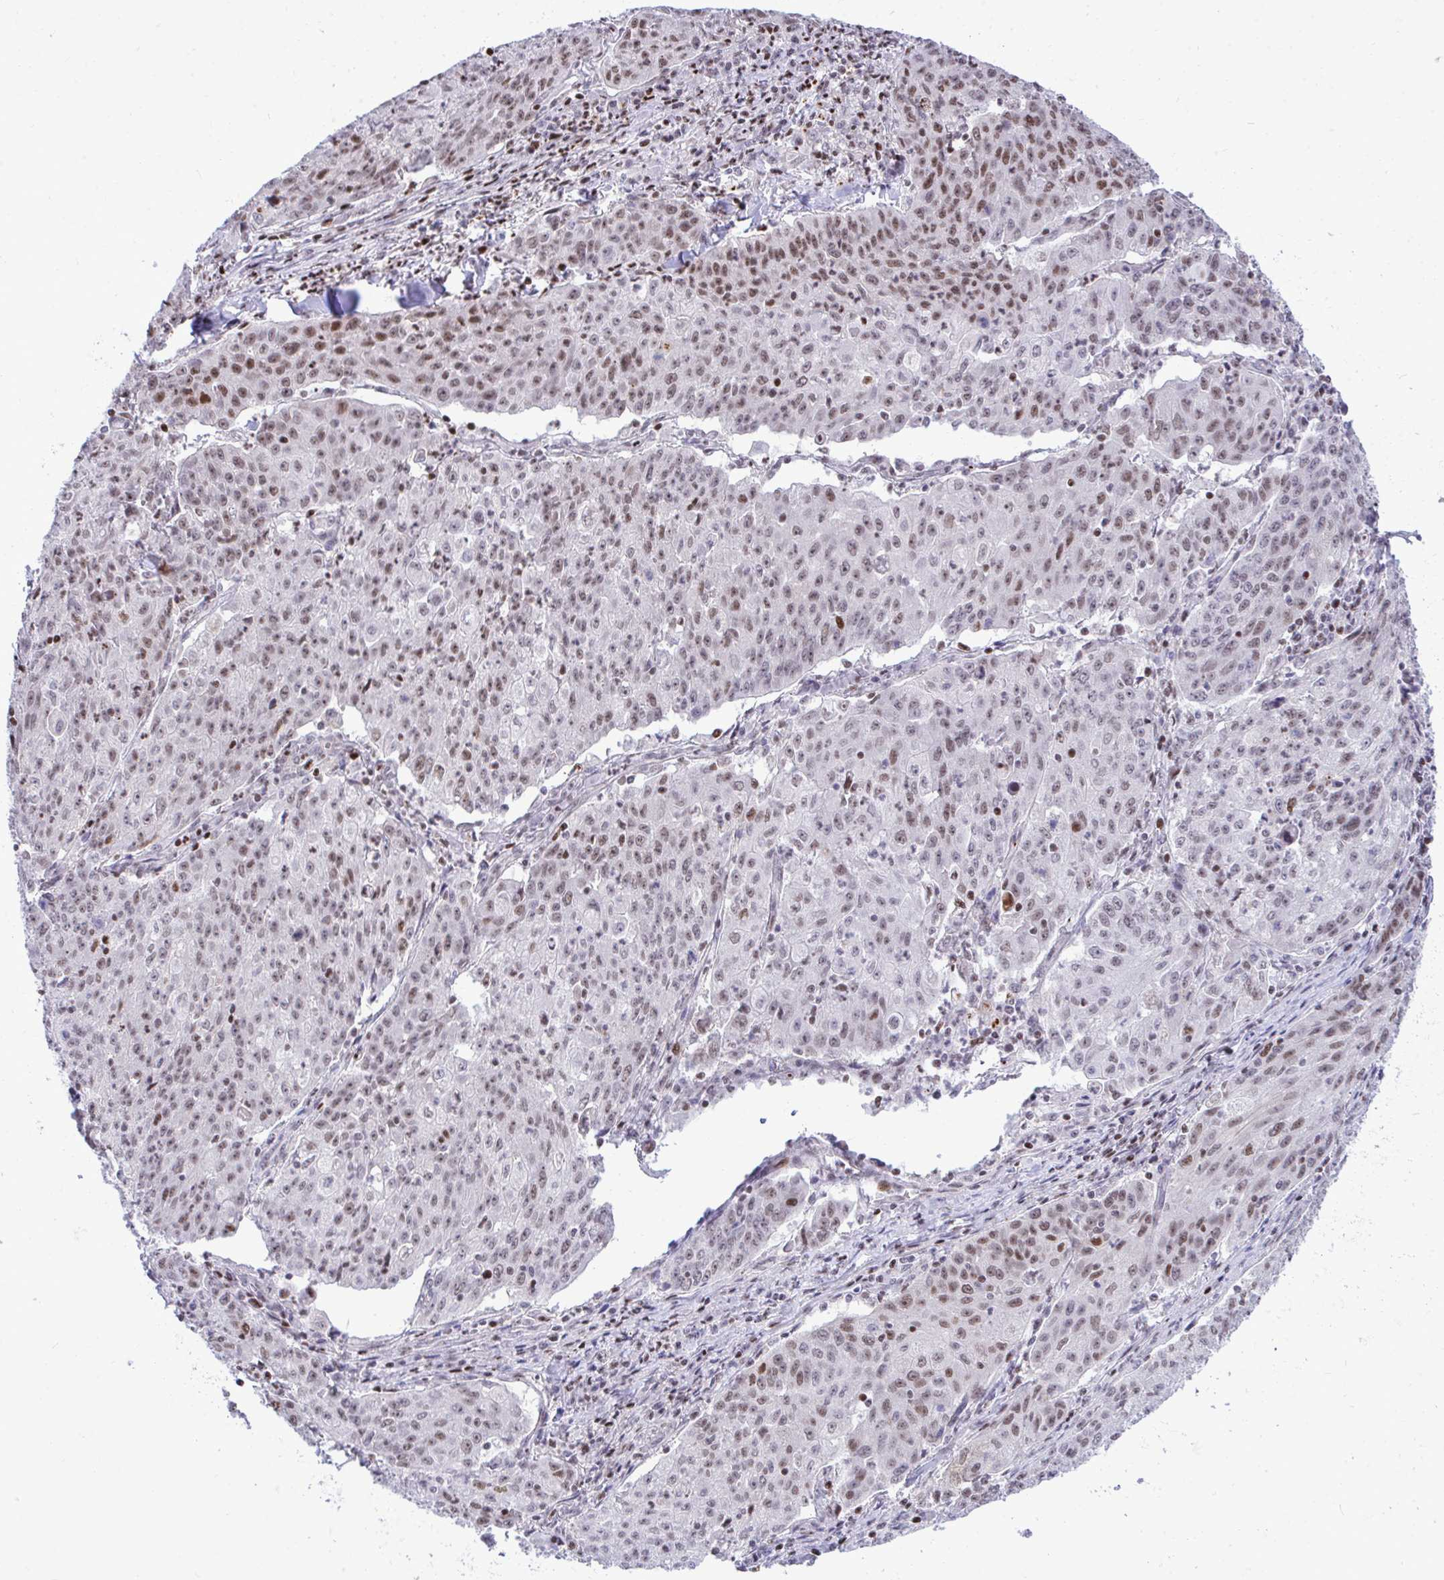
{"staining": {"intensity": "moderate", "quantity": ">75%", "location": "nuclear"}, "tissue": "lung cancer", "cell_type": "Tumor cells", "image_type": "cancer", "snomed": [{"axis": "morphology", "description": "Squamous cell carcinoma, NOS"}, {"axis": "morphology", "description": "Squamous cell carcinoma, metastatic, NOS"}, {"axis": "topography", "description": "Bronchus"}, {"axis": "topography", "description": "Lung"}], "caption": "The image shows a brown stain indicating the presence of a protein in the nuclear of tumor cells in metastatic squamous cell carcinoma (lung). The staining was performed using DAB (3,3'-diaminobenzidine) to visualize the protein expression in brown, while the nuclei were stained in blue with hematoxylin (Magnification: 20x).", "gene": "C14orf39", "patient": {"sex": "male", "age": 62}}